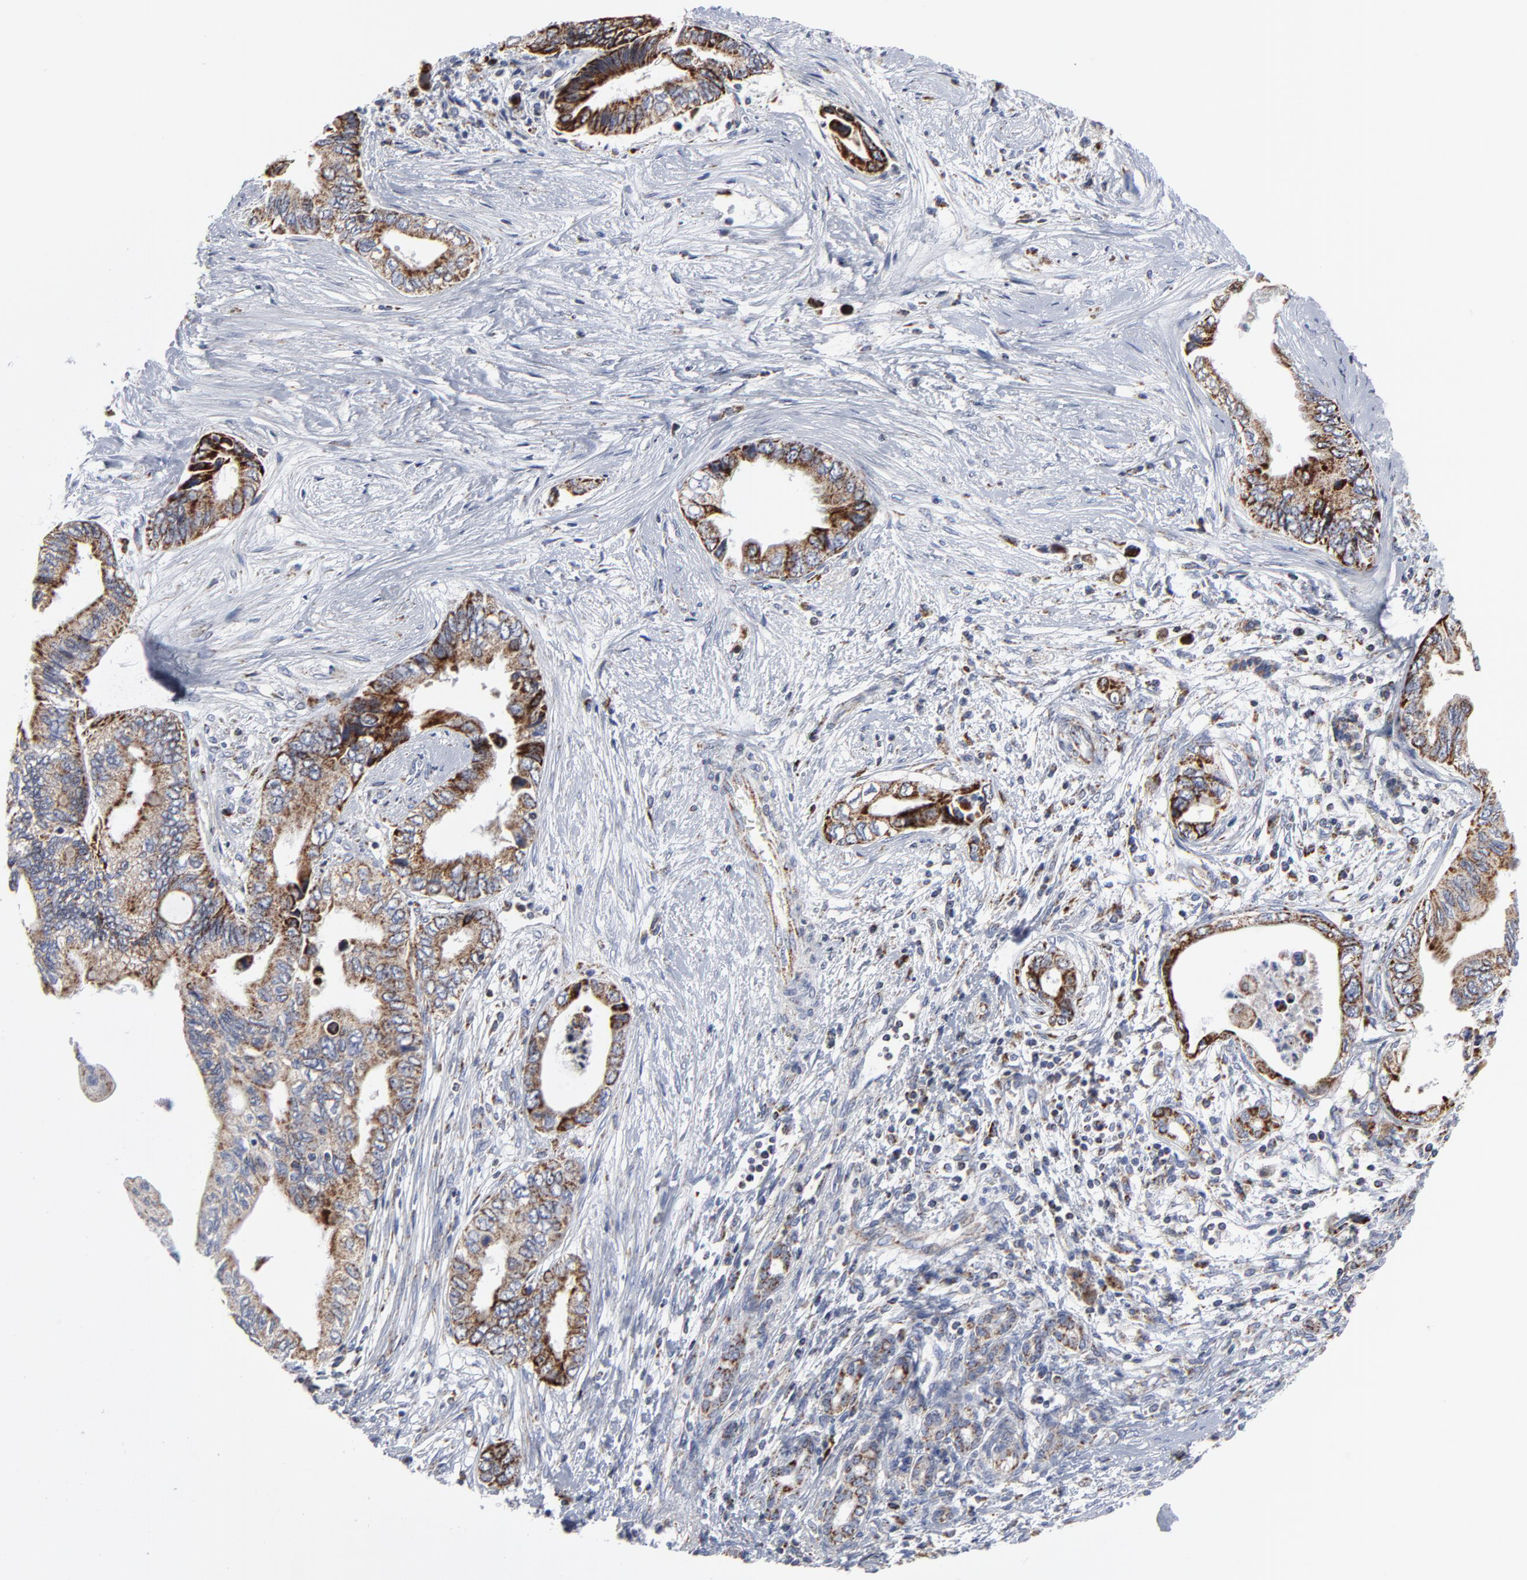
{"staining": {"intensity": "moderate", "quantity": "25%-75%", "location": "cytoplasmic/membranous"}, "tissue": "pancreatic cancer", "cell_type": "Tumor cells", "image_type": "cancer", "snomed": [{"axis": "morphology", "description": "Adenocarcinoma, NOS"}, {"axis": "topography", "description": "Pancreas"}], "caption": "Pancreatic cancer tissue reveals moderate cytoplasmic/membranous staining in approximately 25%-75% of tumor cells", "gene": "TXNRD2", "patient": {"sex": "female", "age": 66}}